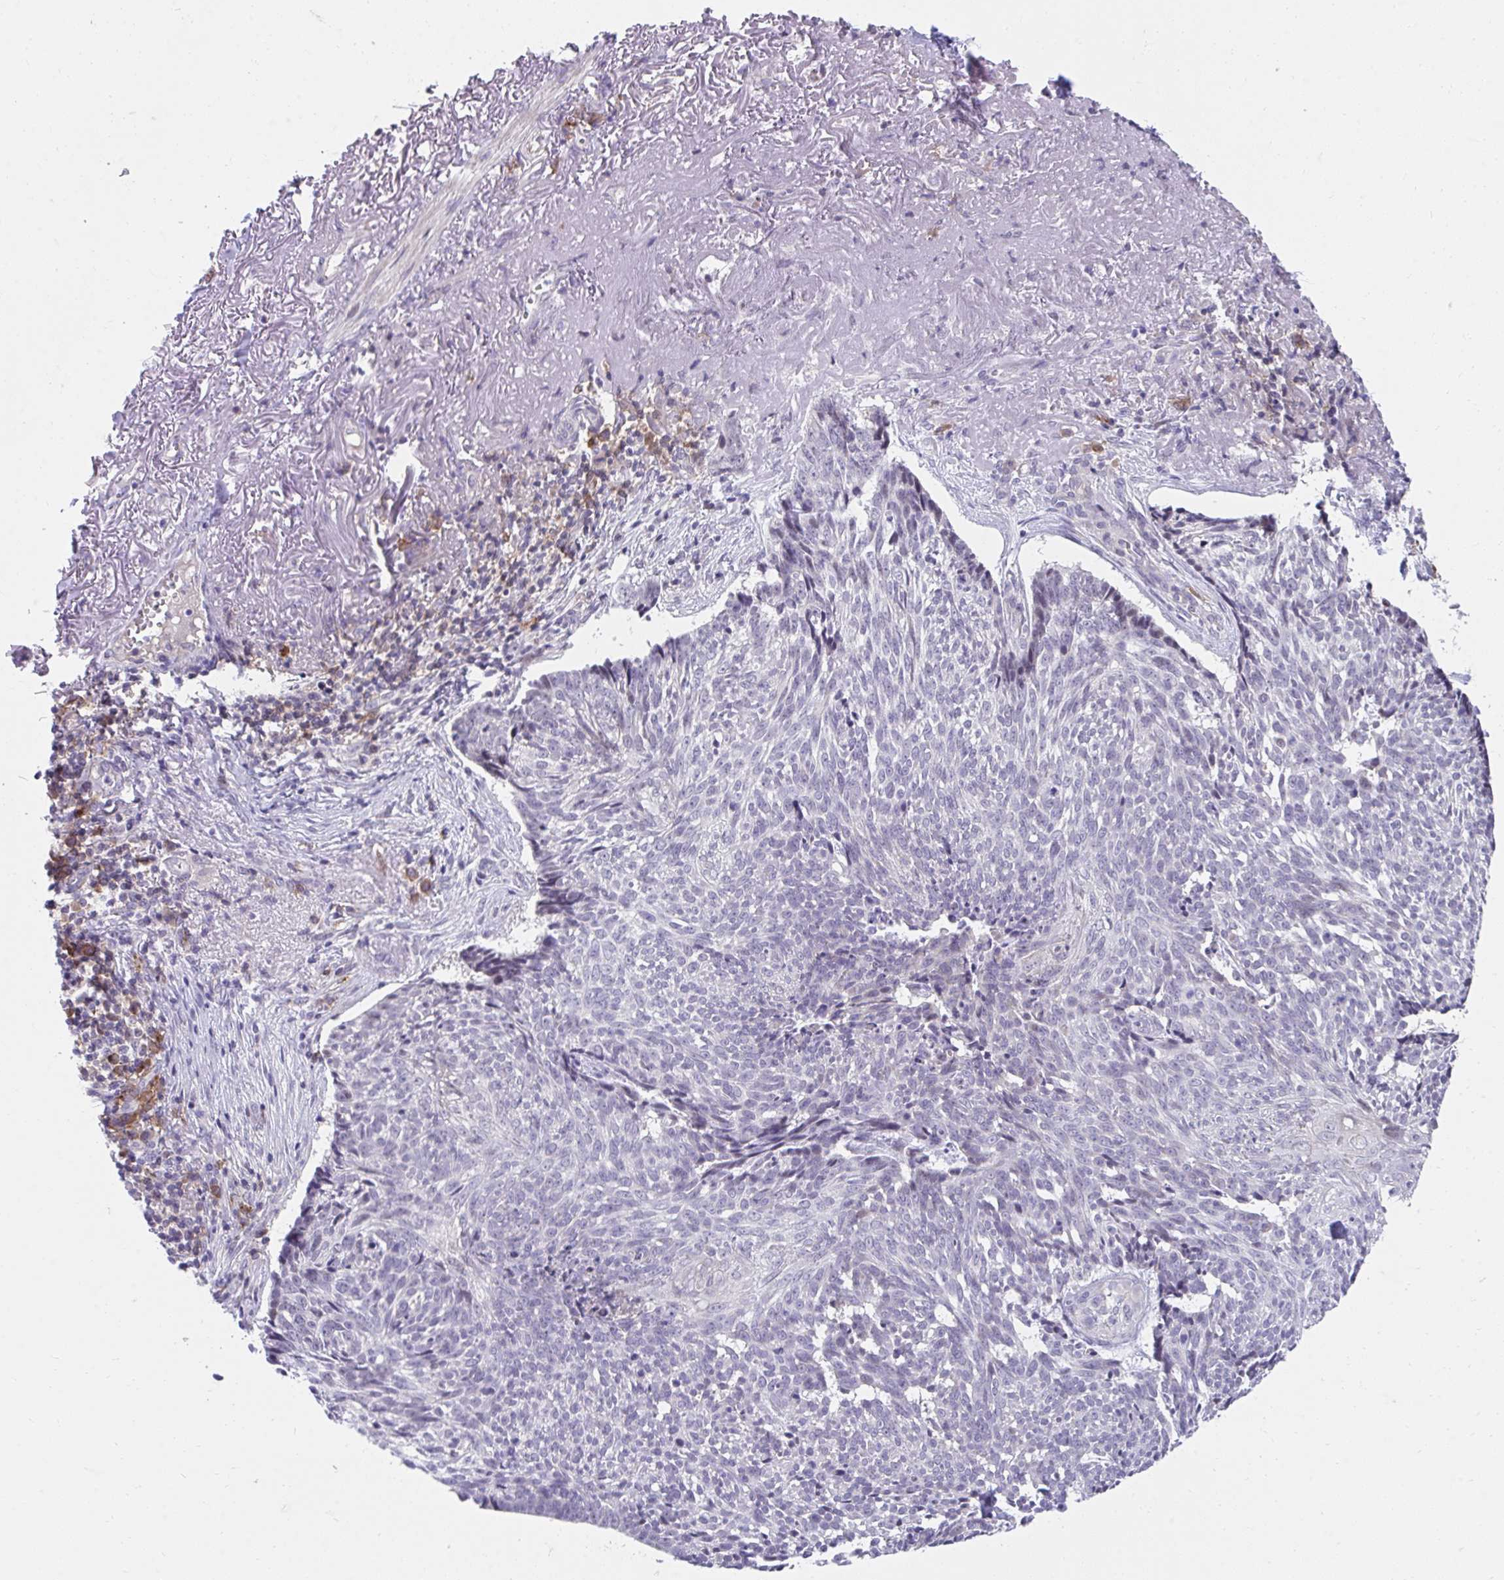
{"staining": {"intensity": "negative", "quantity": "none", "location": "none"}, "tissue": "skin cancer", "cell_type": "Tumor cells", "image_type": "cancer", "snomed": [{"axis": "morphology", "description": "Basal cell carcinoma"}, {"axis": "topography", "description": "Skin"}, {"axis": "topography", "description": "Skin of face"}], "caption": "Skin cancer (basal cell carcinoma) stained for a protein using immunohistochemistry shows no positivity tumor cells.", "gene": "SLAMF7", "patient": {"sex": "female", "age": 95}}